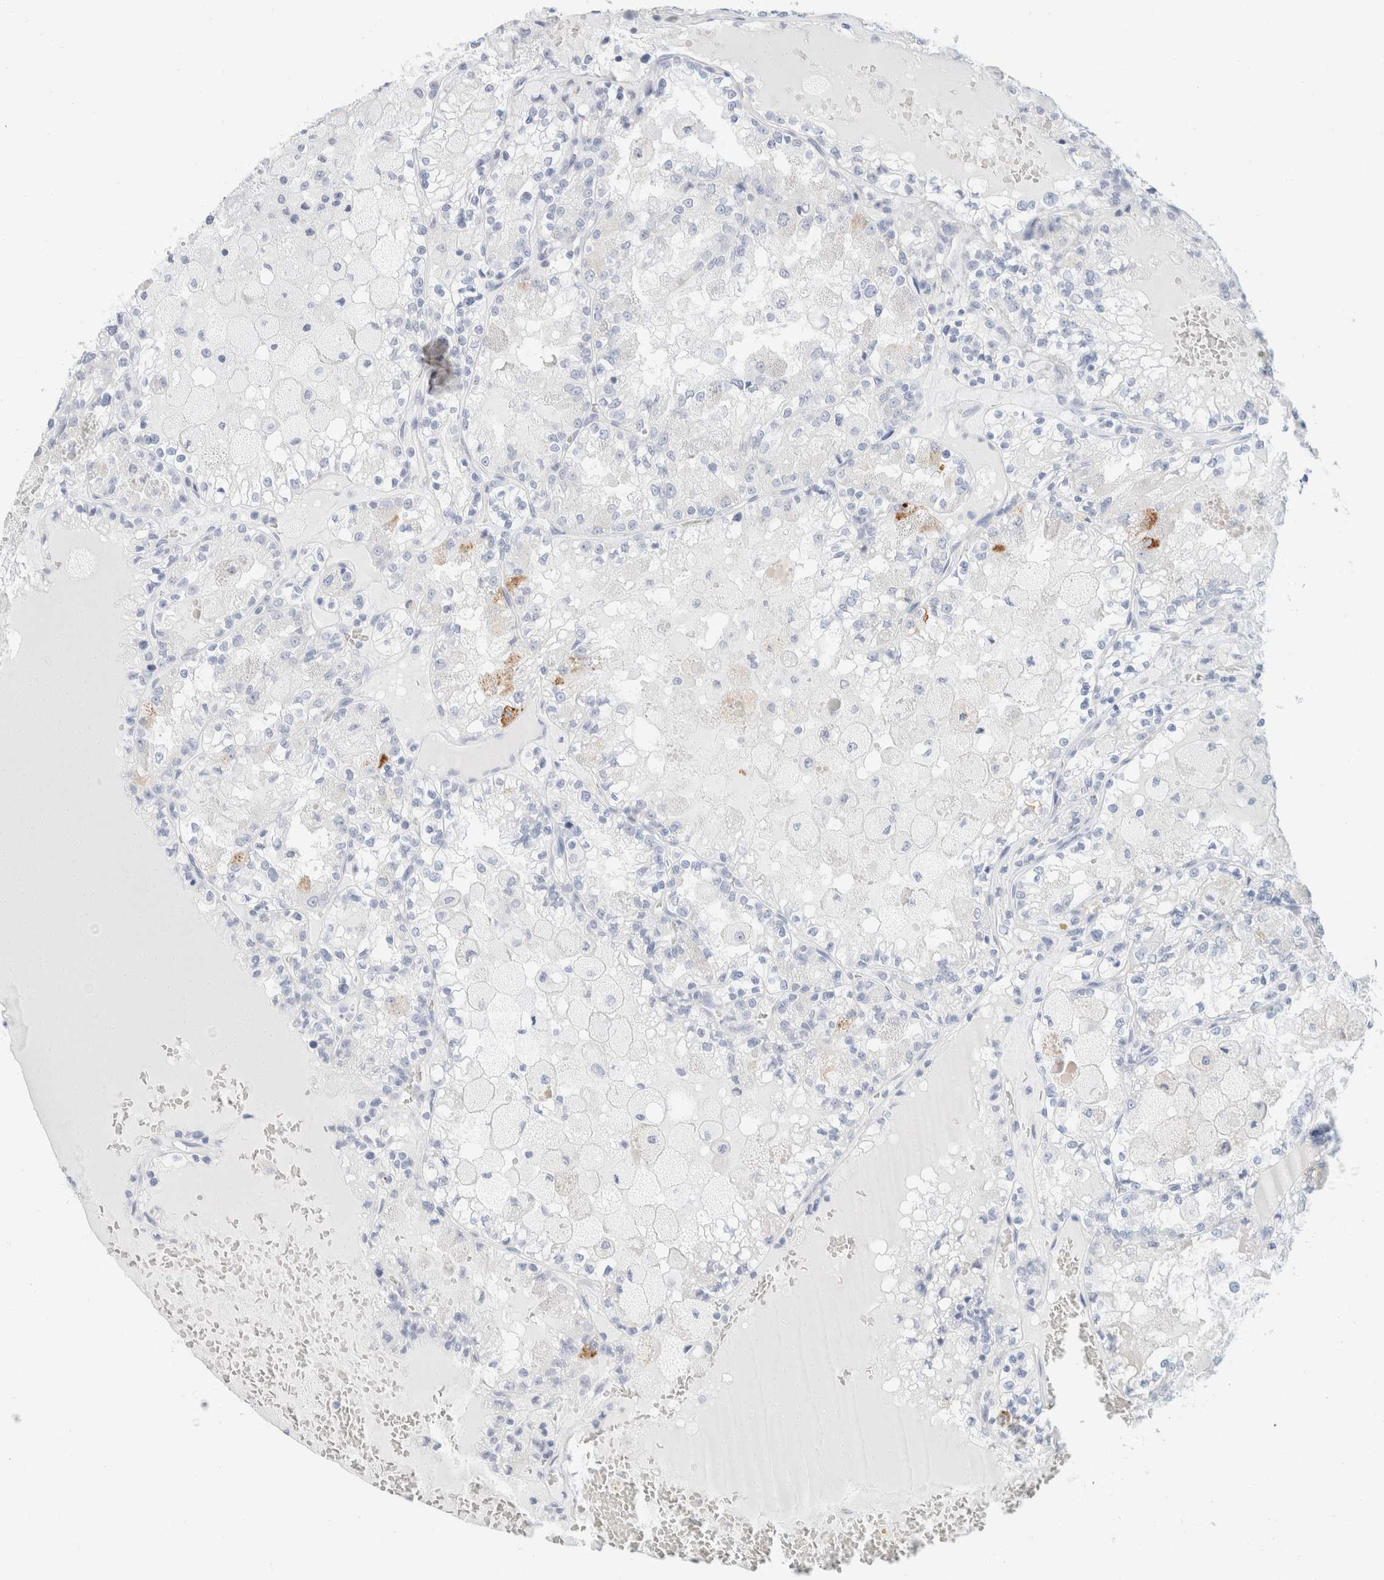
{"staining": {"intensity": "negative", "quantity": "none", "location": "none"}, "tissue": "renal cancer", "cell_type": "Tumor cells", "image_type": "cancer", "snomed": [{"axis": "morphology", "description": "Adenocarcinoma, NOS"}, {"axis": "topography", "description": "Kidney"}], "caption": "Tumor cells are negative for protein expression in human adenocarcinoma (renal).", "gene": "KRT20", "patient": {"sex": "female", "age": 56}}